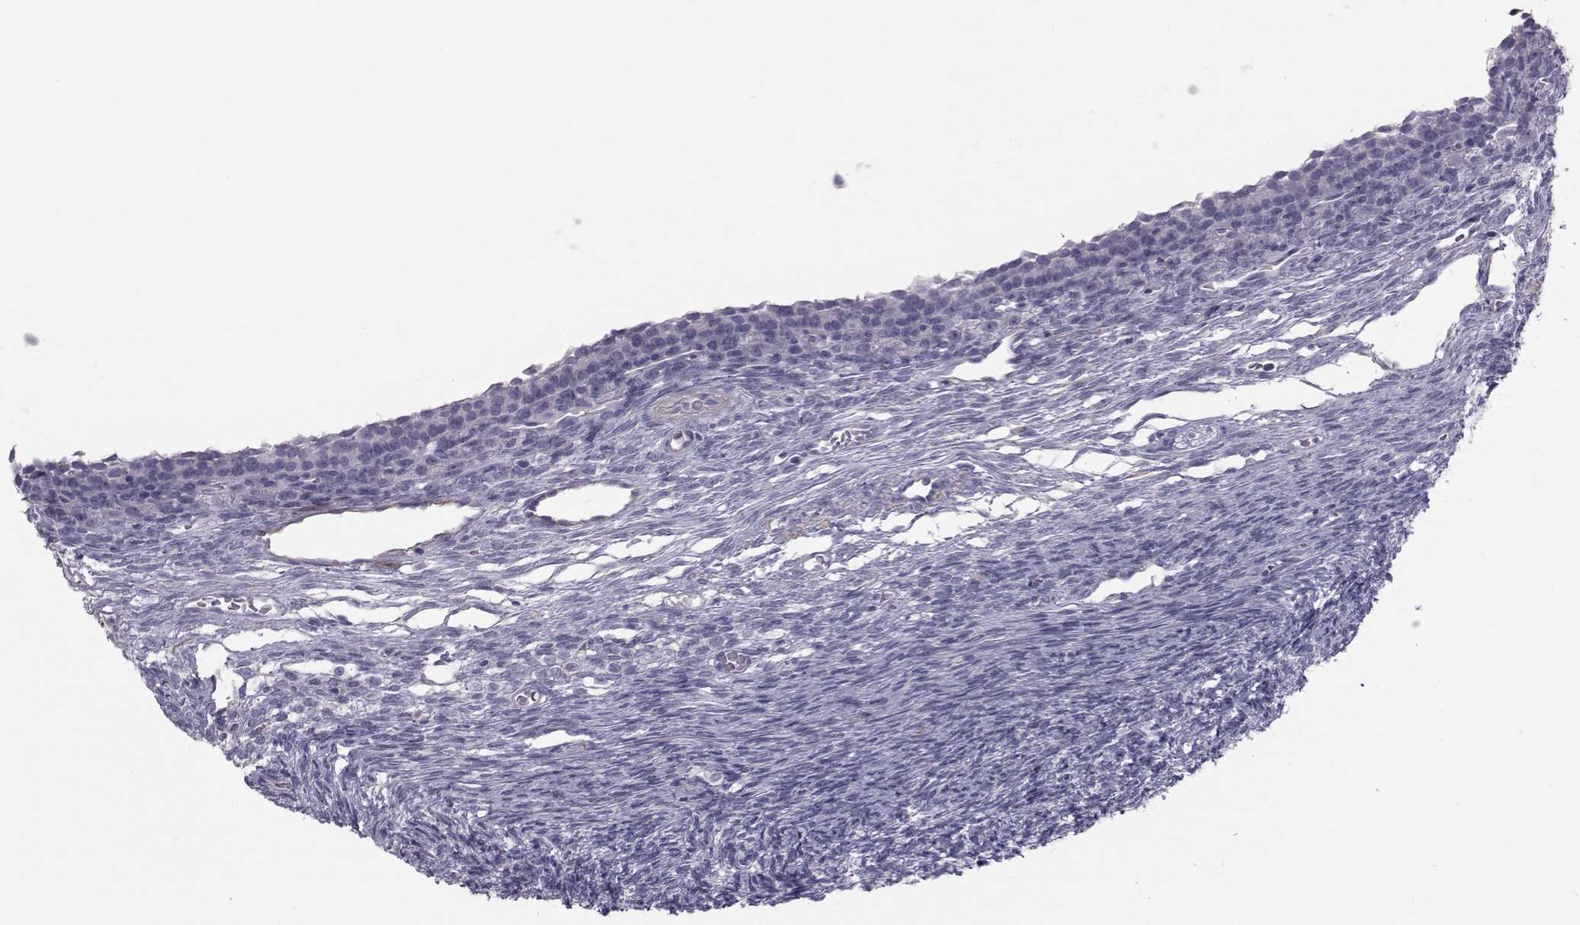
{"staining": {"intensity": "negative", "quantity": "none", "location": "none"}, "tissue": "ovary", "cell_type": "Follicle cells", "image_type": "normal", "snomed": [{"axis": "morphology", "description": "Normal tissue, NOS"}, {"axis": "topography", "description": "Ovary"}], "caption": "High magnification brightfield microscopy of unremarkable ovary stained with DAB (brown) and counterstained with hematoxylin (blue): follicle cells show no significant expression. (Brightfield microscopy of DAB immunohistochemistry (IHC) at high magnification).", "gene": "GARIN3", "patient": {"sex": "female", "age": 27}}